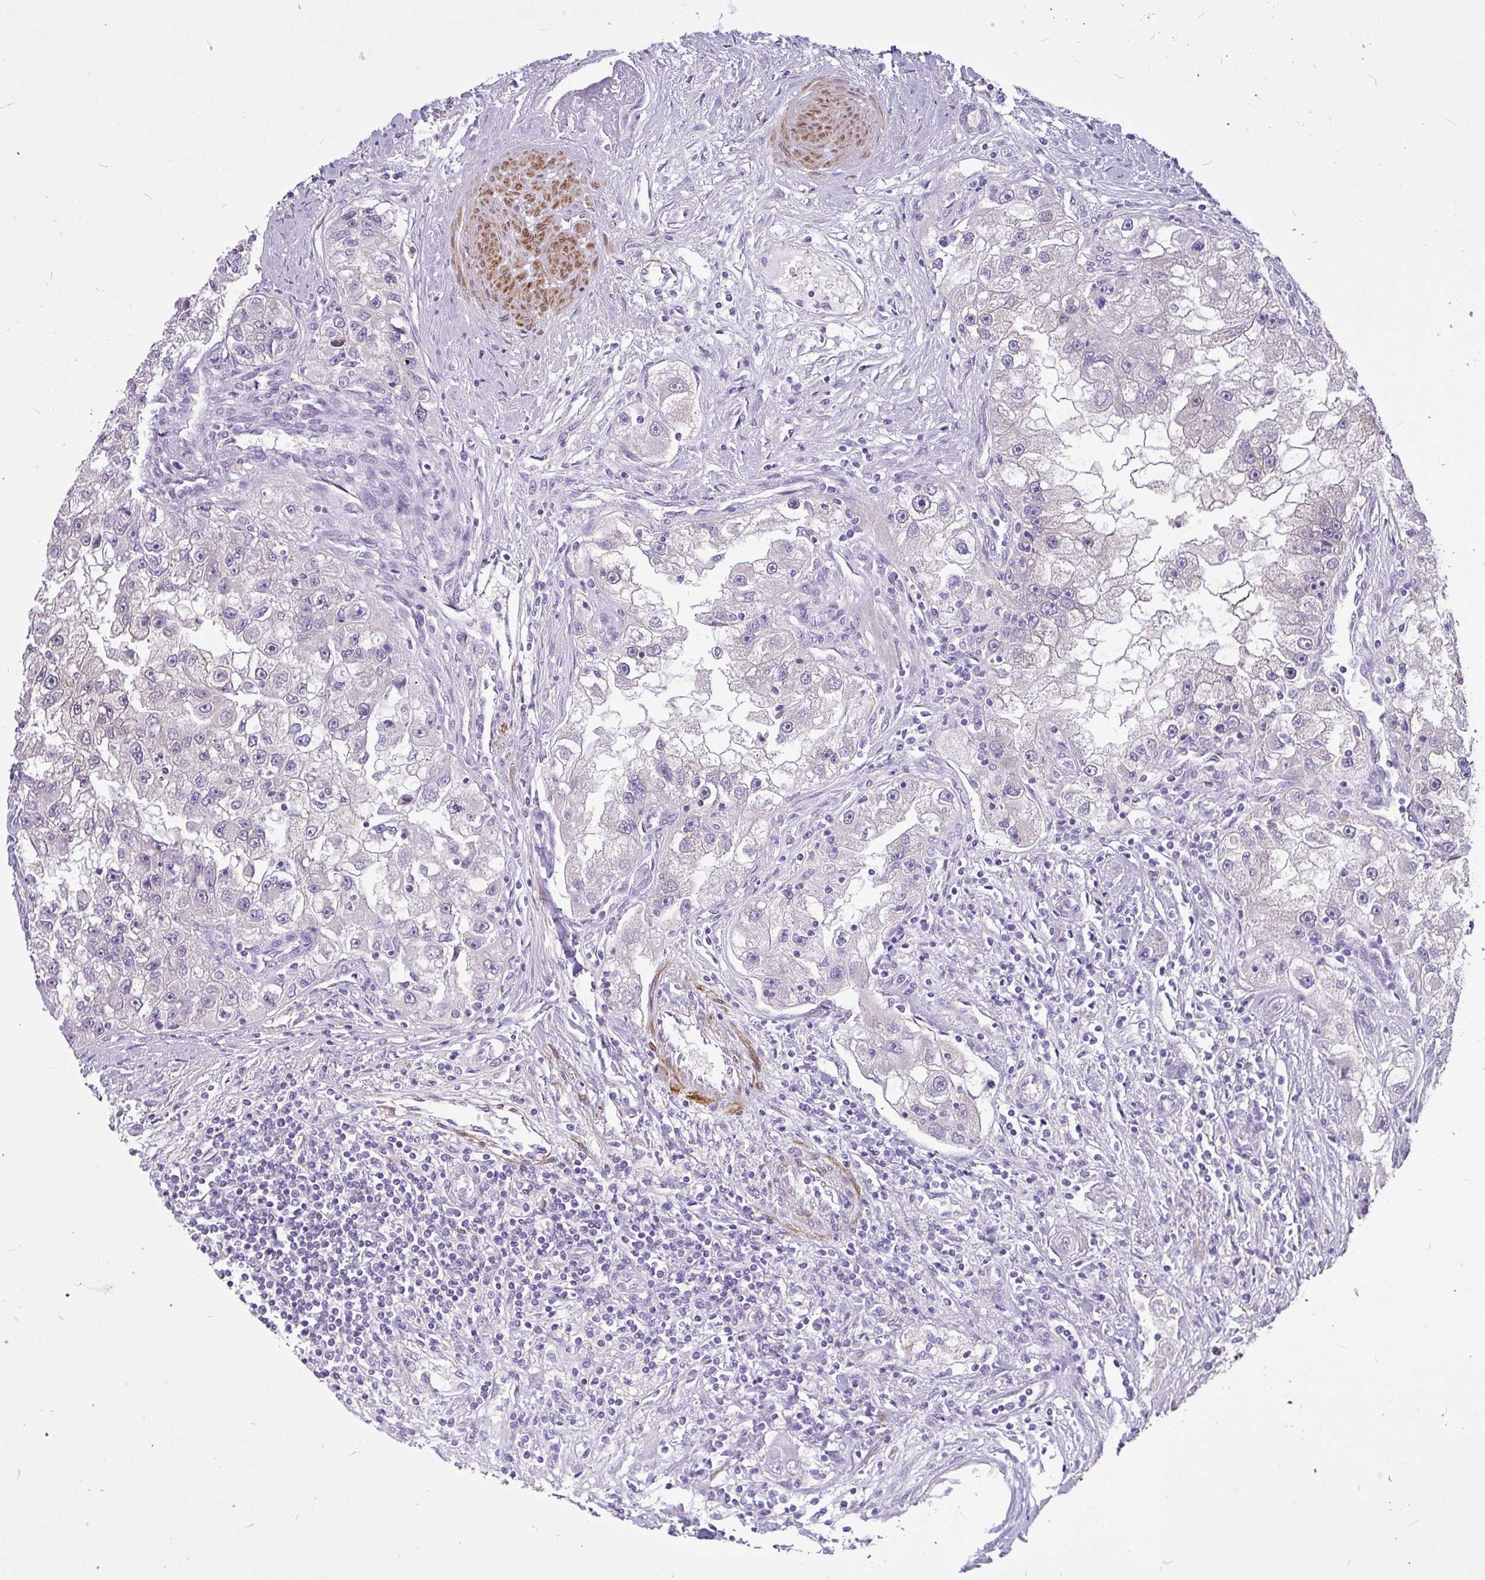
{"staining": {"intensity": "negative", "quantity": "none", "location": "none"}, "tissue": "renal cancer", "cell_type": "Tumor cells", "image_type": "cancer", "snomed": [{"axis": "morphology", "description": "Adenocarcinoma, NOS"}, {"axis": "topography", "description": "Kidney"}], "caption": "Micrograph shows no significant protein staining in tumor cells of renal cancer (adenocarcinoma). (Stains: DAB (3,3'-diaminobenzidine) immunohistochemistry (IHC) with hematoxylin counter stain, Microscopy: brightfield microscopy at high magnification).", "gene": "MOCS1", "patient": {"sex": "male", "age": 63}}